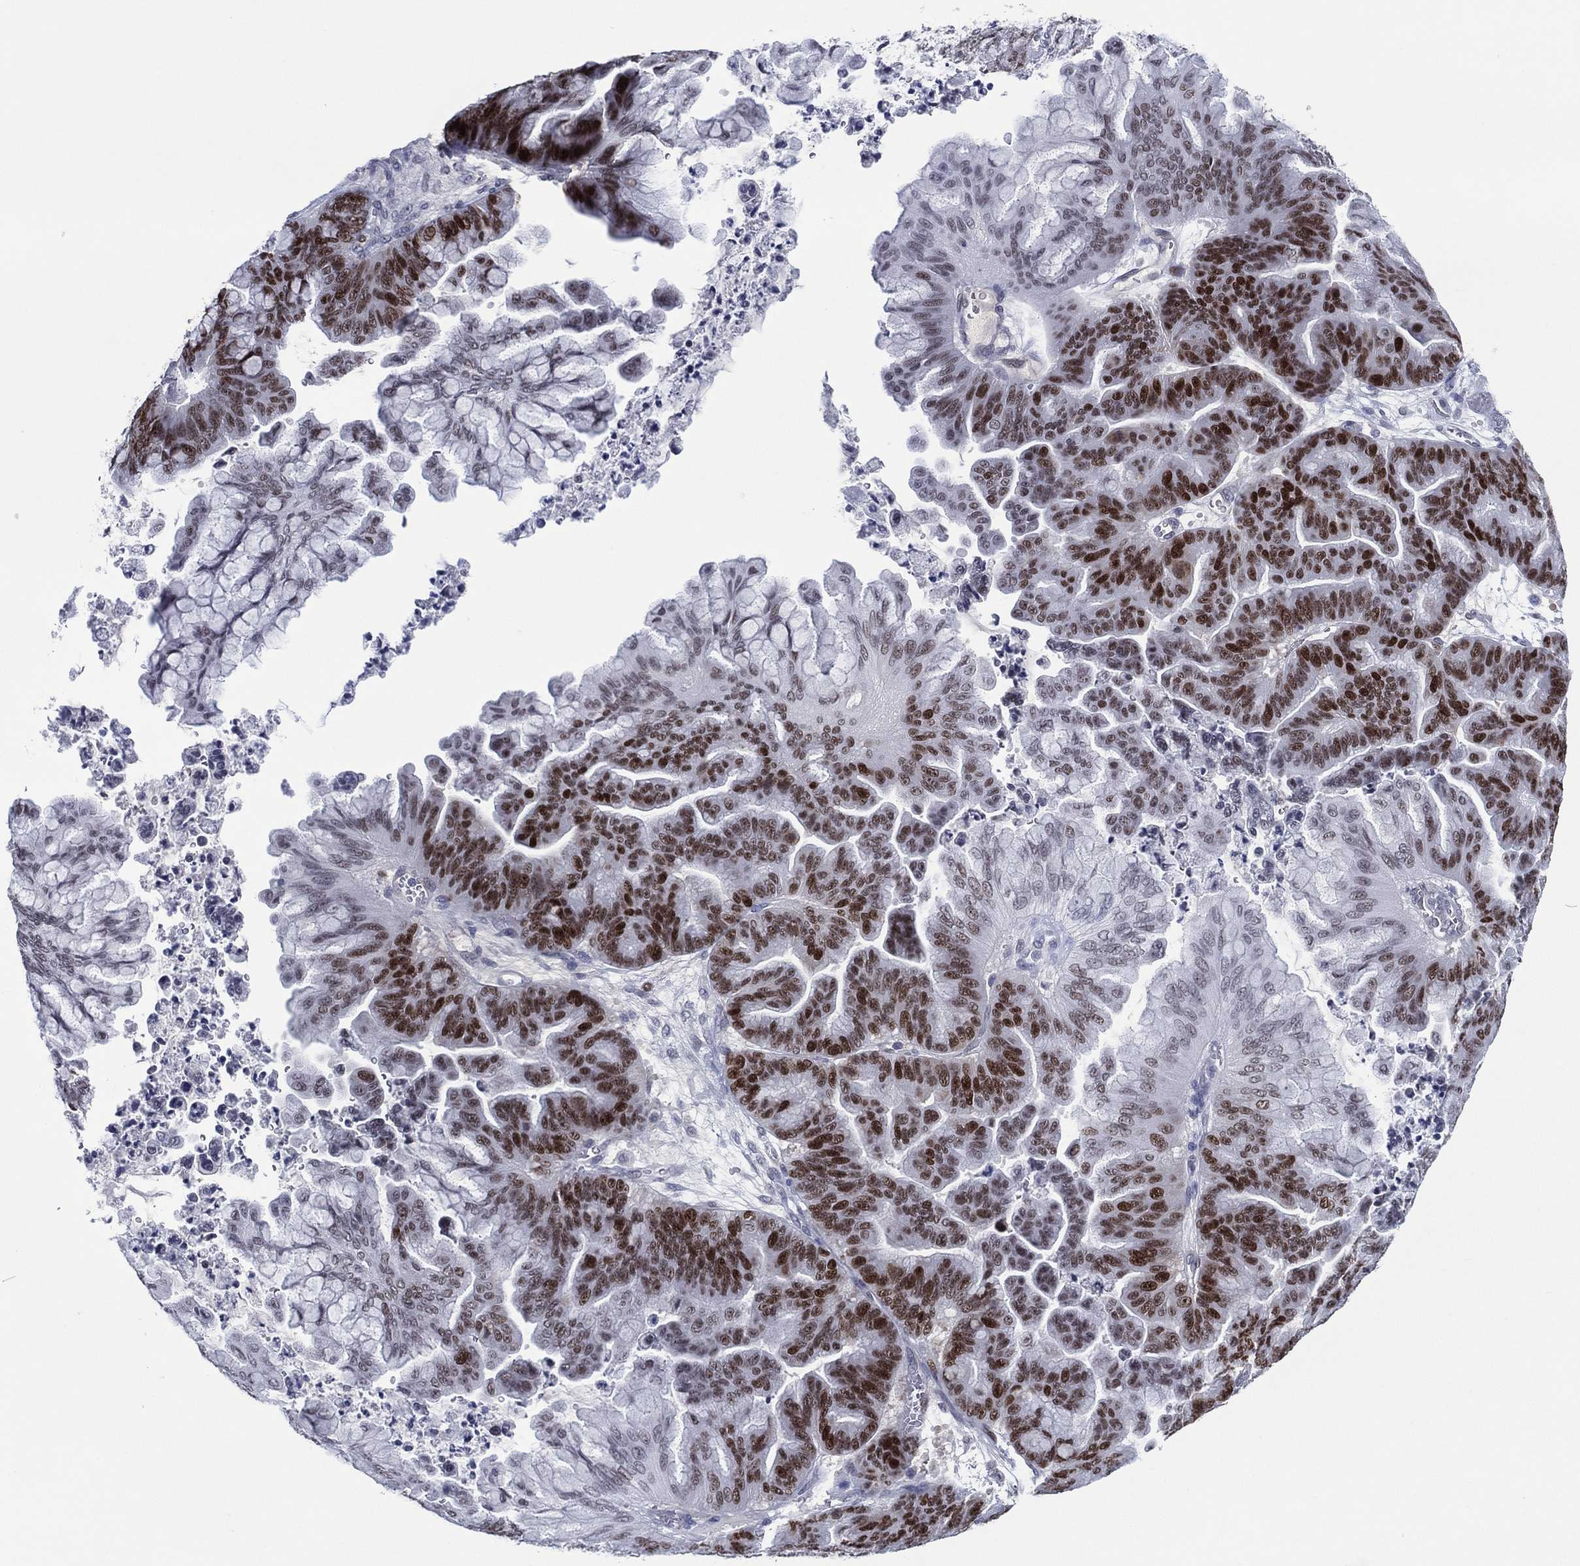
{"staining": {"intensity": "strong", "quantity": ">75%", "location": "nuclear"}, "tissue": "ovarian cancer", "cell_type": "Tumor cells", "image_type": "cancer", "snomed": [{"axis": "morphology", "description": "Cystadenocarcinoma, mucinous, NOS"}, {"axis": "topography", "description": "Ovary"}], "caption": "Immunohistochemistry (IHC) image of human ovarian cancer (mucinous cystadenocarcinoma) stained for a protein (brown), which demonstrates high levels of strong nuclear positivity in about >75% of tumor cells.", "gene": "GATA6", "patient": {"sex": "female", "age": 67}}